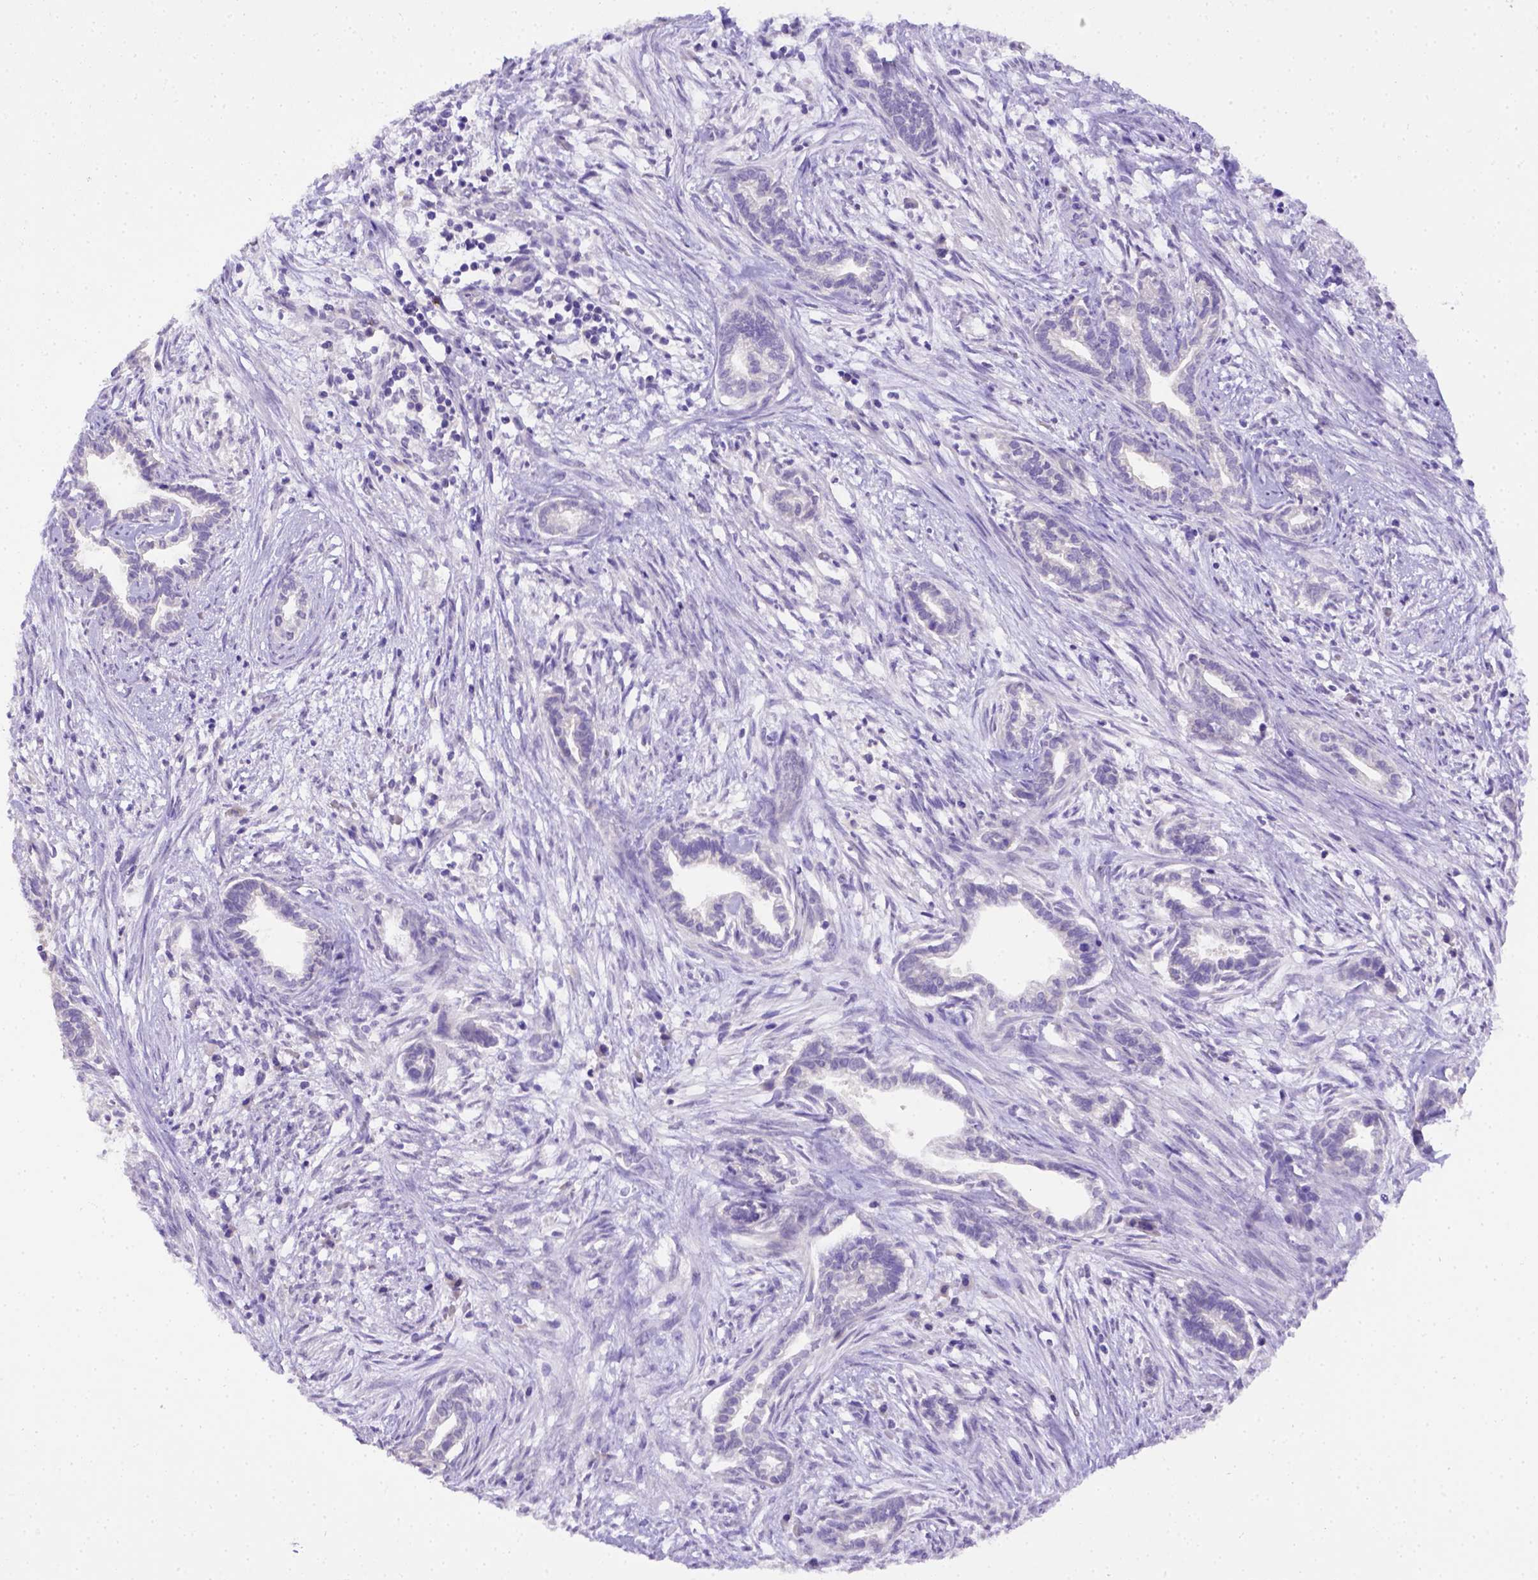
{"staining": {"intensity": "negative", "quantity": "none", "location": "none"}, "tissue": "cervical cancer", "cell_type": "Tumor cells", "image_type": "cancer", "snomed": [{"axis": "morphology", "description": "Adenocarcinoma, NOS"}, {"axis": "topography", "description": "Cervix"}], "caption": "A photomicrograph of cervical adenocarcinoma stained for a protein reveals no brown staining in tumor cells.", "gene": "B3GAT1", "patient": {"sex": "female", "age": 62}}